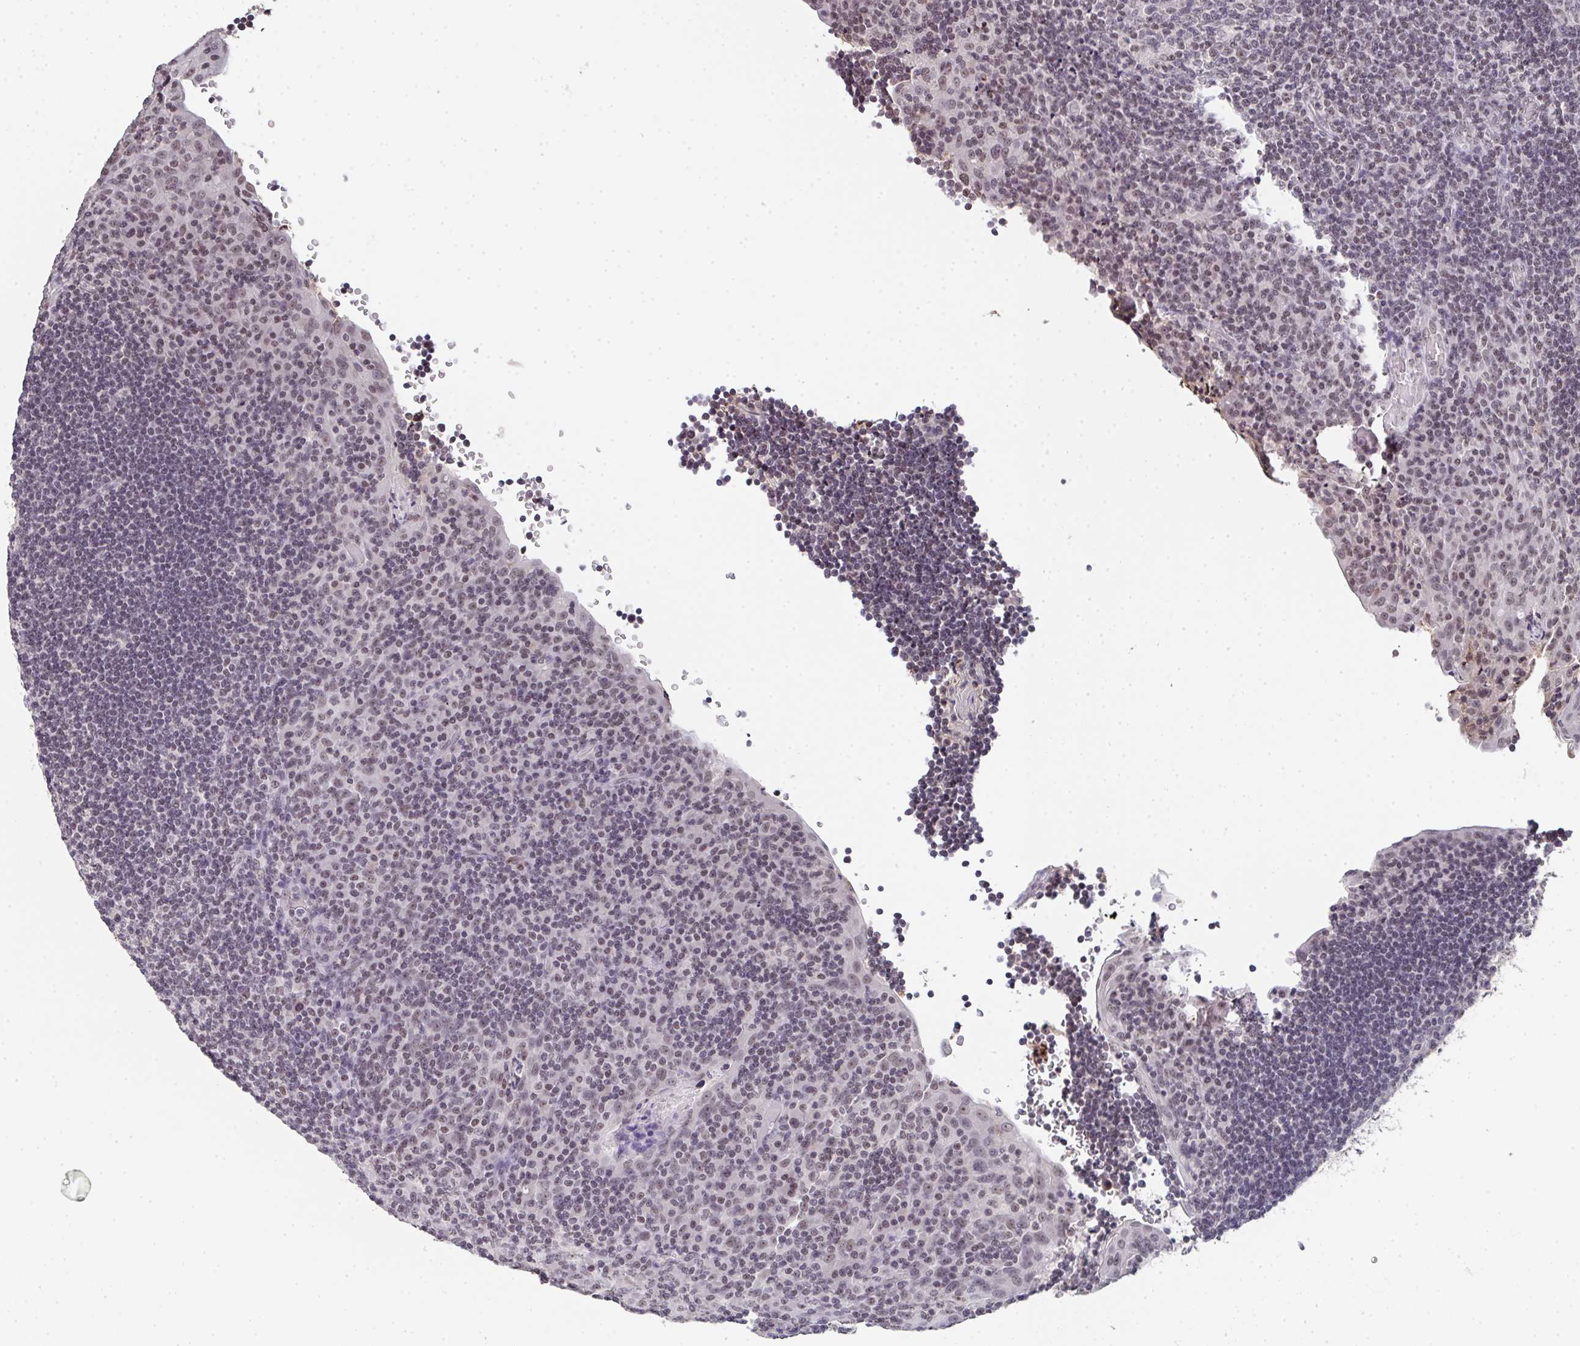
{"staining": {"intensity": "weak", "quantity": "25%-75%", "location": "nuclear"}, "tissue": "tonsil", "cell_type": "Germinal center cells", "image_type": "normal", "snomed": [{"axis": "morphology", "description": "Normal tissue, NOS"}, {"axis": "topography", "description": "Tonsil"}], "caption": "A low amount of weak nuclear staining is identified in about 25%-75% of germinal center cells in benign tonsil.", "gene": "DKC1", "patient": {"sex": "male", "age": 17}}